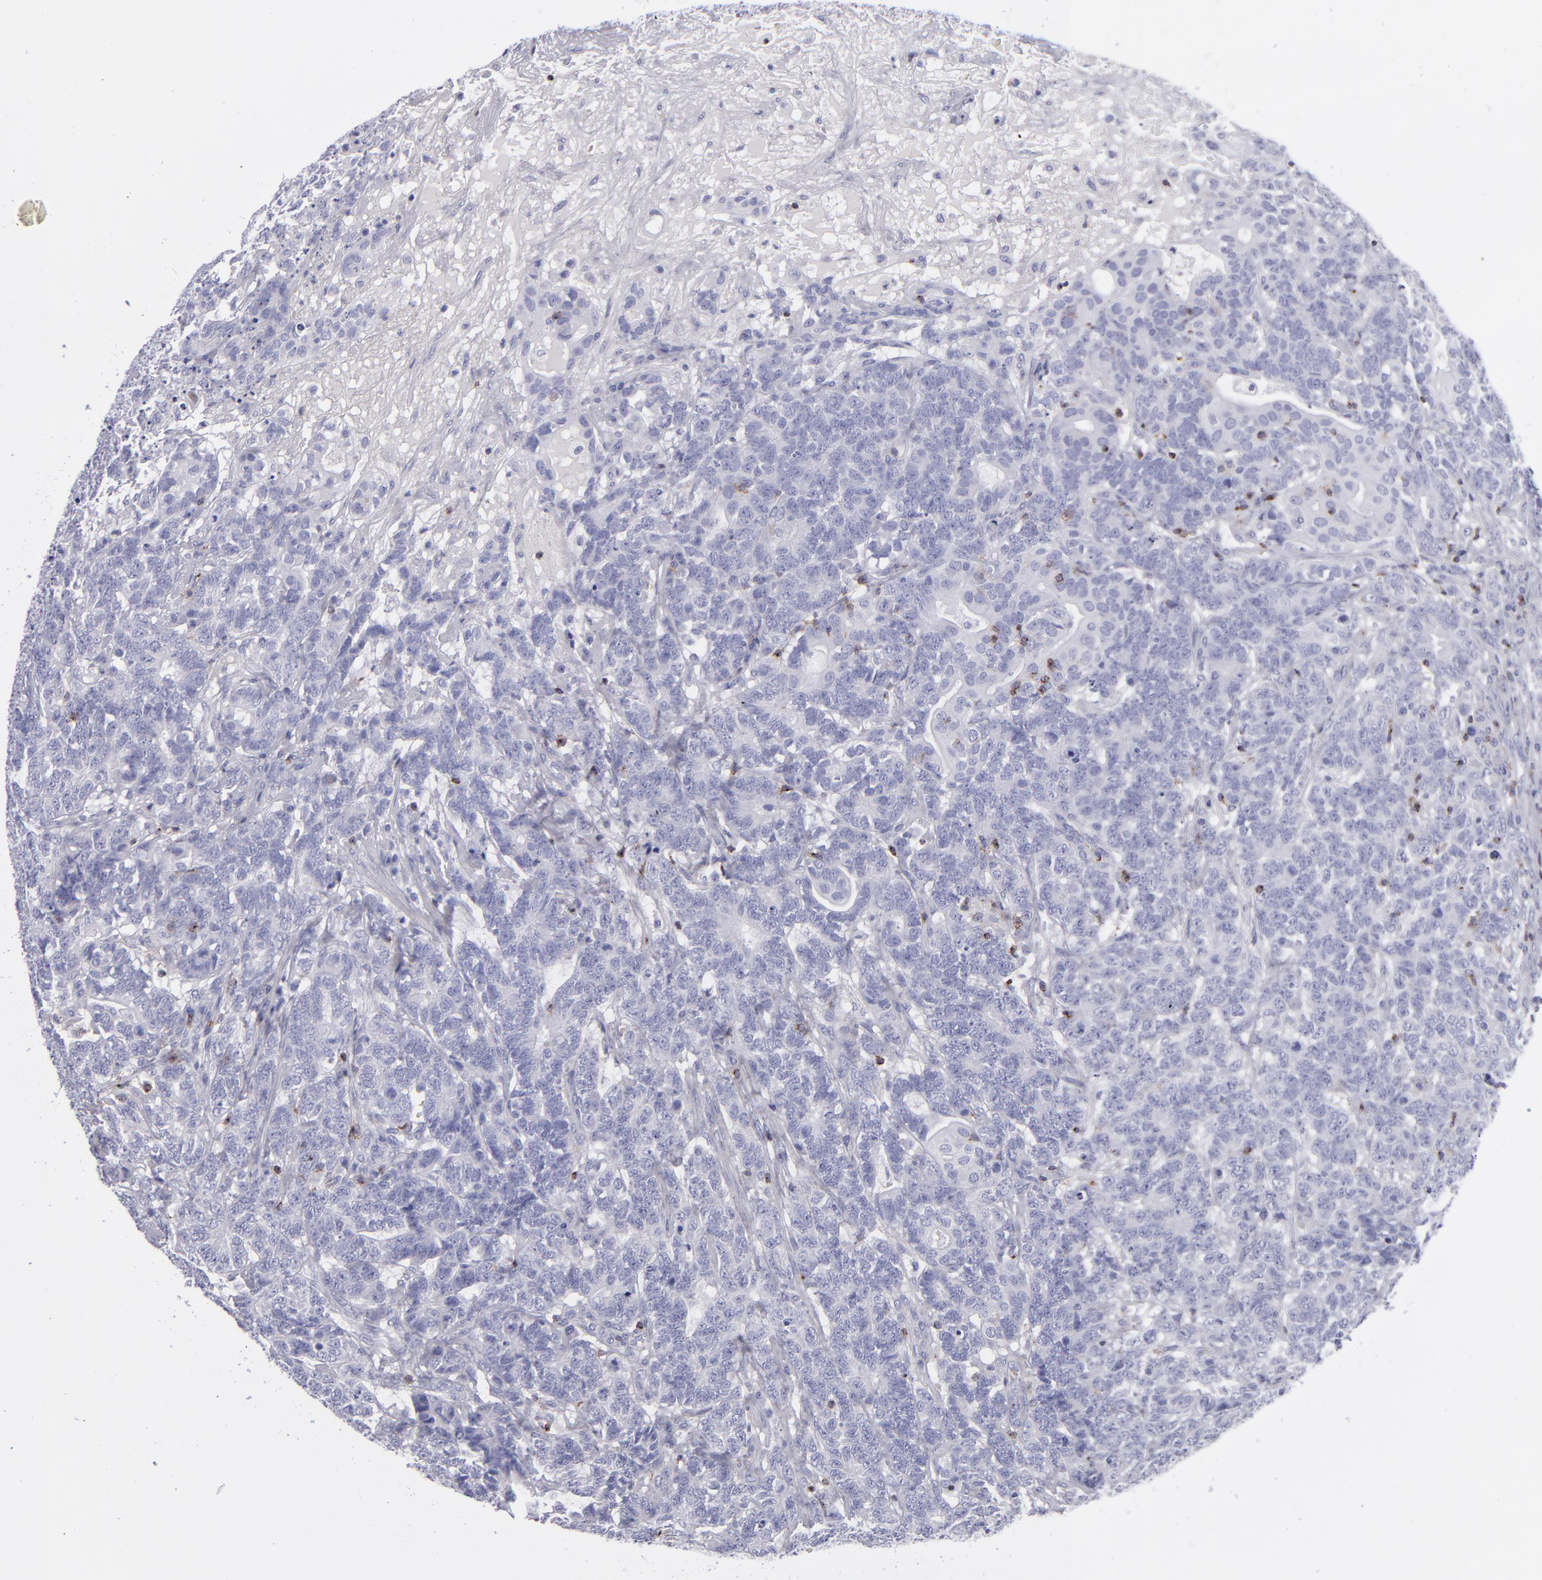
{"staining": {"intensity": "negative", "quantity": "none", "location": "none"}, "tissue": "testis cancer", "cell_type": "Tumor cells", "image_type": "cancer", "snomed": [{"axis": "morphology", "description": "Carcinoma, Embryonal, NOS"}, {"axis": "topography", "description": "Testis"}], "caption": "Immunohistochemical staining of testis embryonal carcinoma displays no significant staining in tumor cells.", "gene": "CD2", "patient": {"sex": "male", "age": 26}}